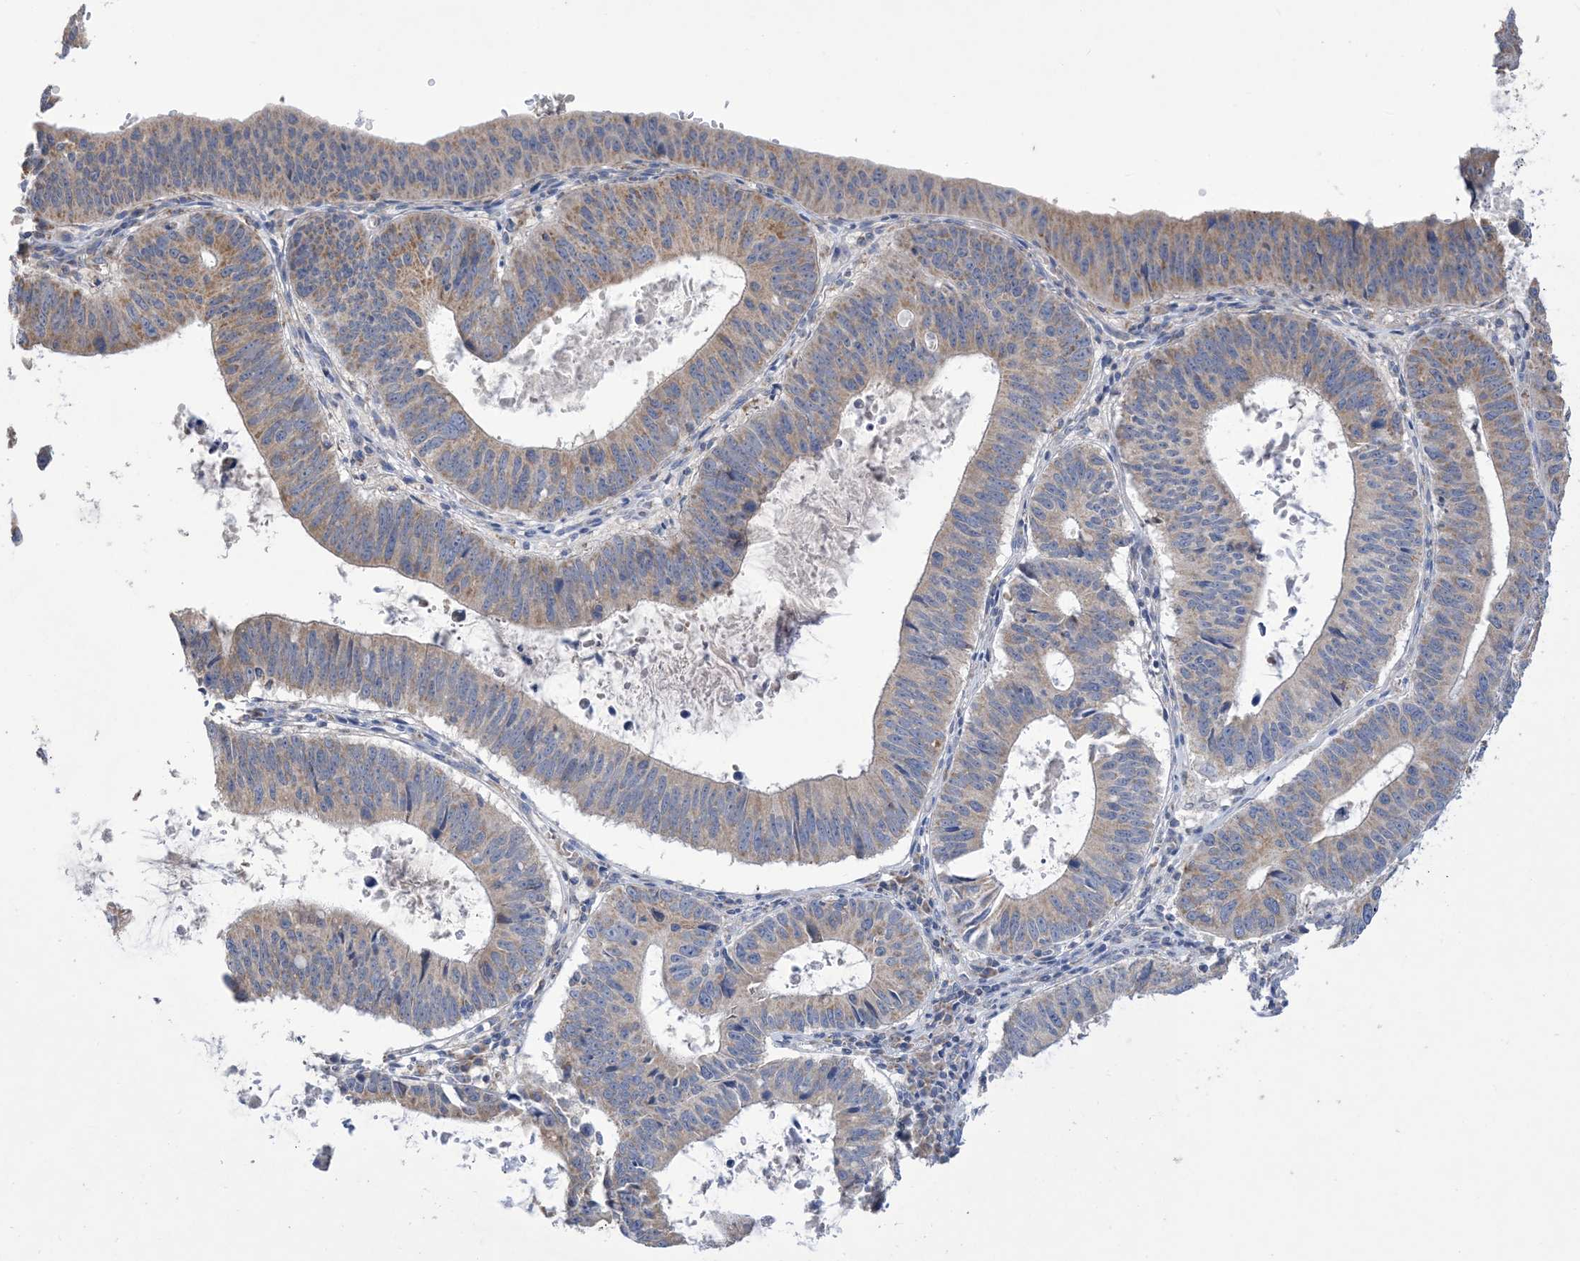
{"staining": {"intensity": "moderate", "quantity": "25%-75%", "location": "cytoplasmic/membranous"}, "tissue": "stomach cancer", "cell_type": "Tumor cells", "image_type": "cancer", "snomed": [{"axis": "morphology", "description": "Adenocarcinoma, NOS"}, {"axis": "topography", "description": "Stomach"}], "caption": "Protein staining shows moderate cytoplasmic/membranous positivity in approximately 25%-75% of tumor cells in adenocarcinoma (stomach). The staining was performed using DAB (3,3'-diaminobenzidine) to visualize the protein expression in brown, while the nuclei were stained in blue with hematoxylin (Magnification: 20x).", "gene": "CLEC16A", "patient": {"sex": "male", "age": 59}}